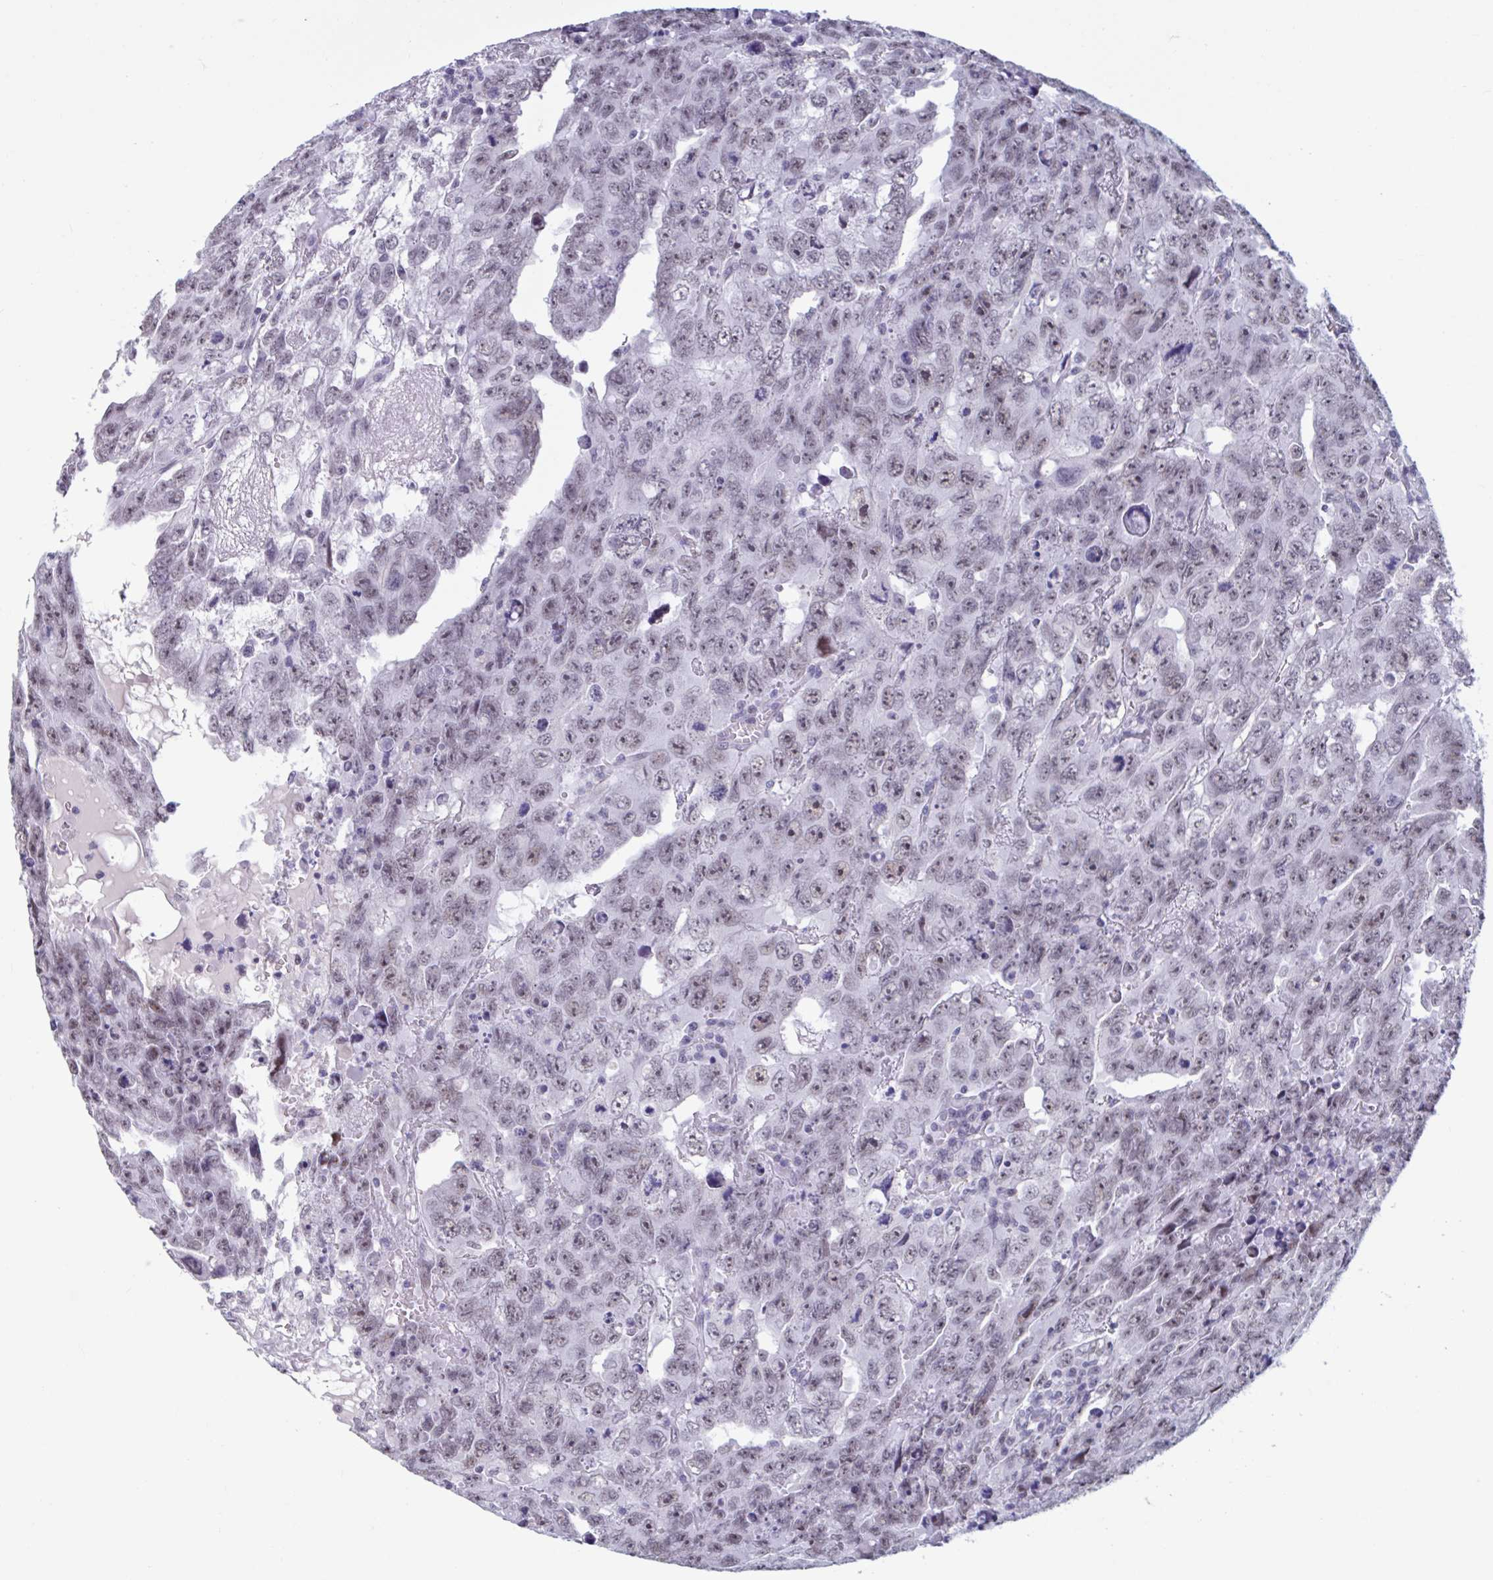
{"staining": {"intensity": "weak", "quantity": ">75%", "location": "nuclear"}, "tissue": "testis cancer", "cell_type": "Tumor cells", "image_type": "cancer", "snomed": [{"axis": "morphology", "description": "Carcinoma, Embryonal, NOS"}, {"axis": "topography", "description": "Testis"}], "caption": "A brown stain highlights weak nuclear staining of a protein in human embryonal carcinoma (testis) tumor cells.", "gene": "HSD17B6", "patient": {"sex": "male", "age": 24}}